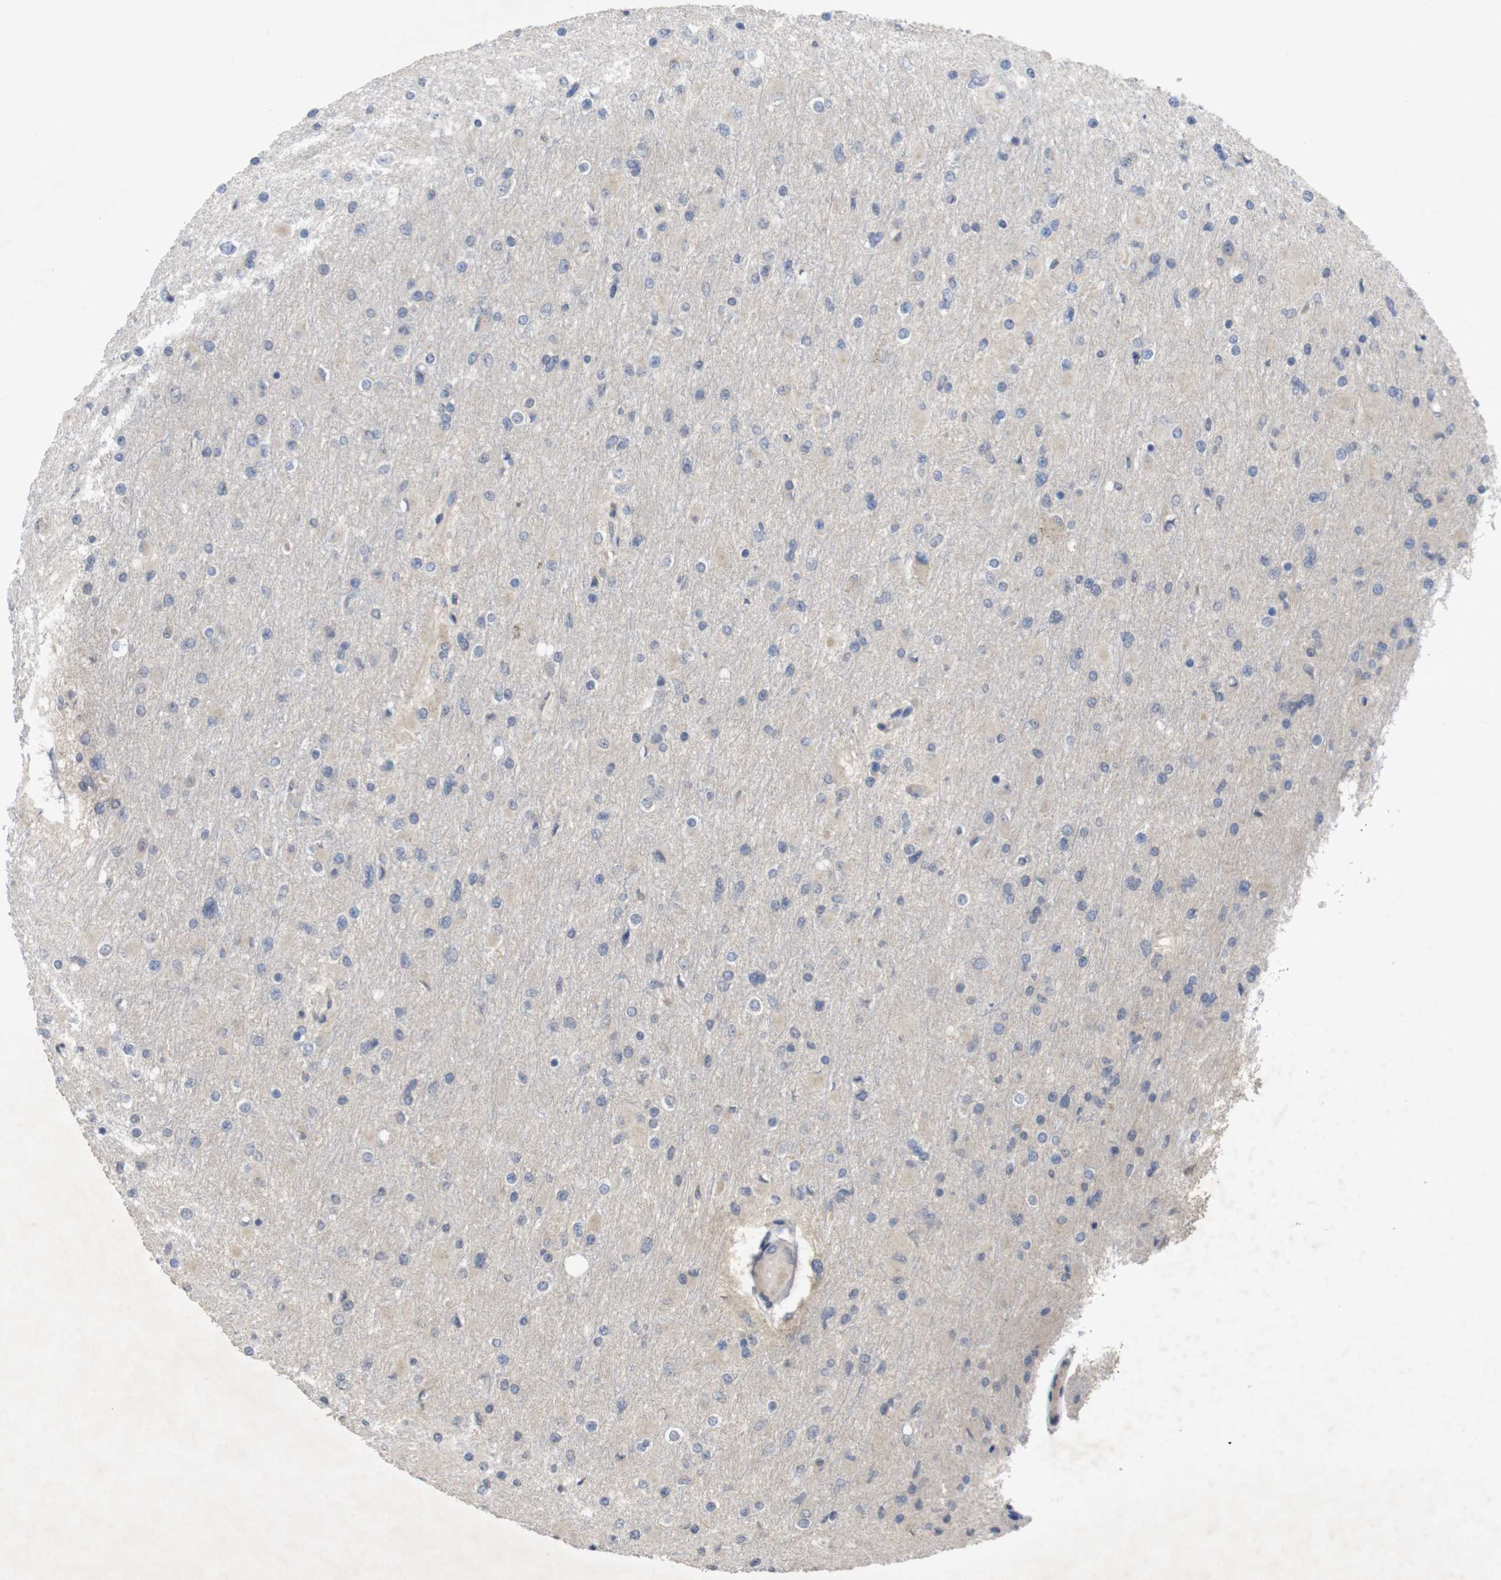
{"staining": {"intensity": "weak", "quantity": "<25%", "location": "cytoplasmic/membranous"}, "tissue": "glioma", "cell_type": "Tumor cells", "image_type": "cancer", "snomed": [{"axis": "morphology", "description": "Glioma, malignant, High grade"}, {"axis": "topography", "description": "Cerebral cortex"}], "caption": "Immunohistochemical staining of human glioma demonstrates no significant expression in tumor cells.", "gene": "BCAR3", "patient": {"sex": "female", "age": 36}}